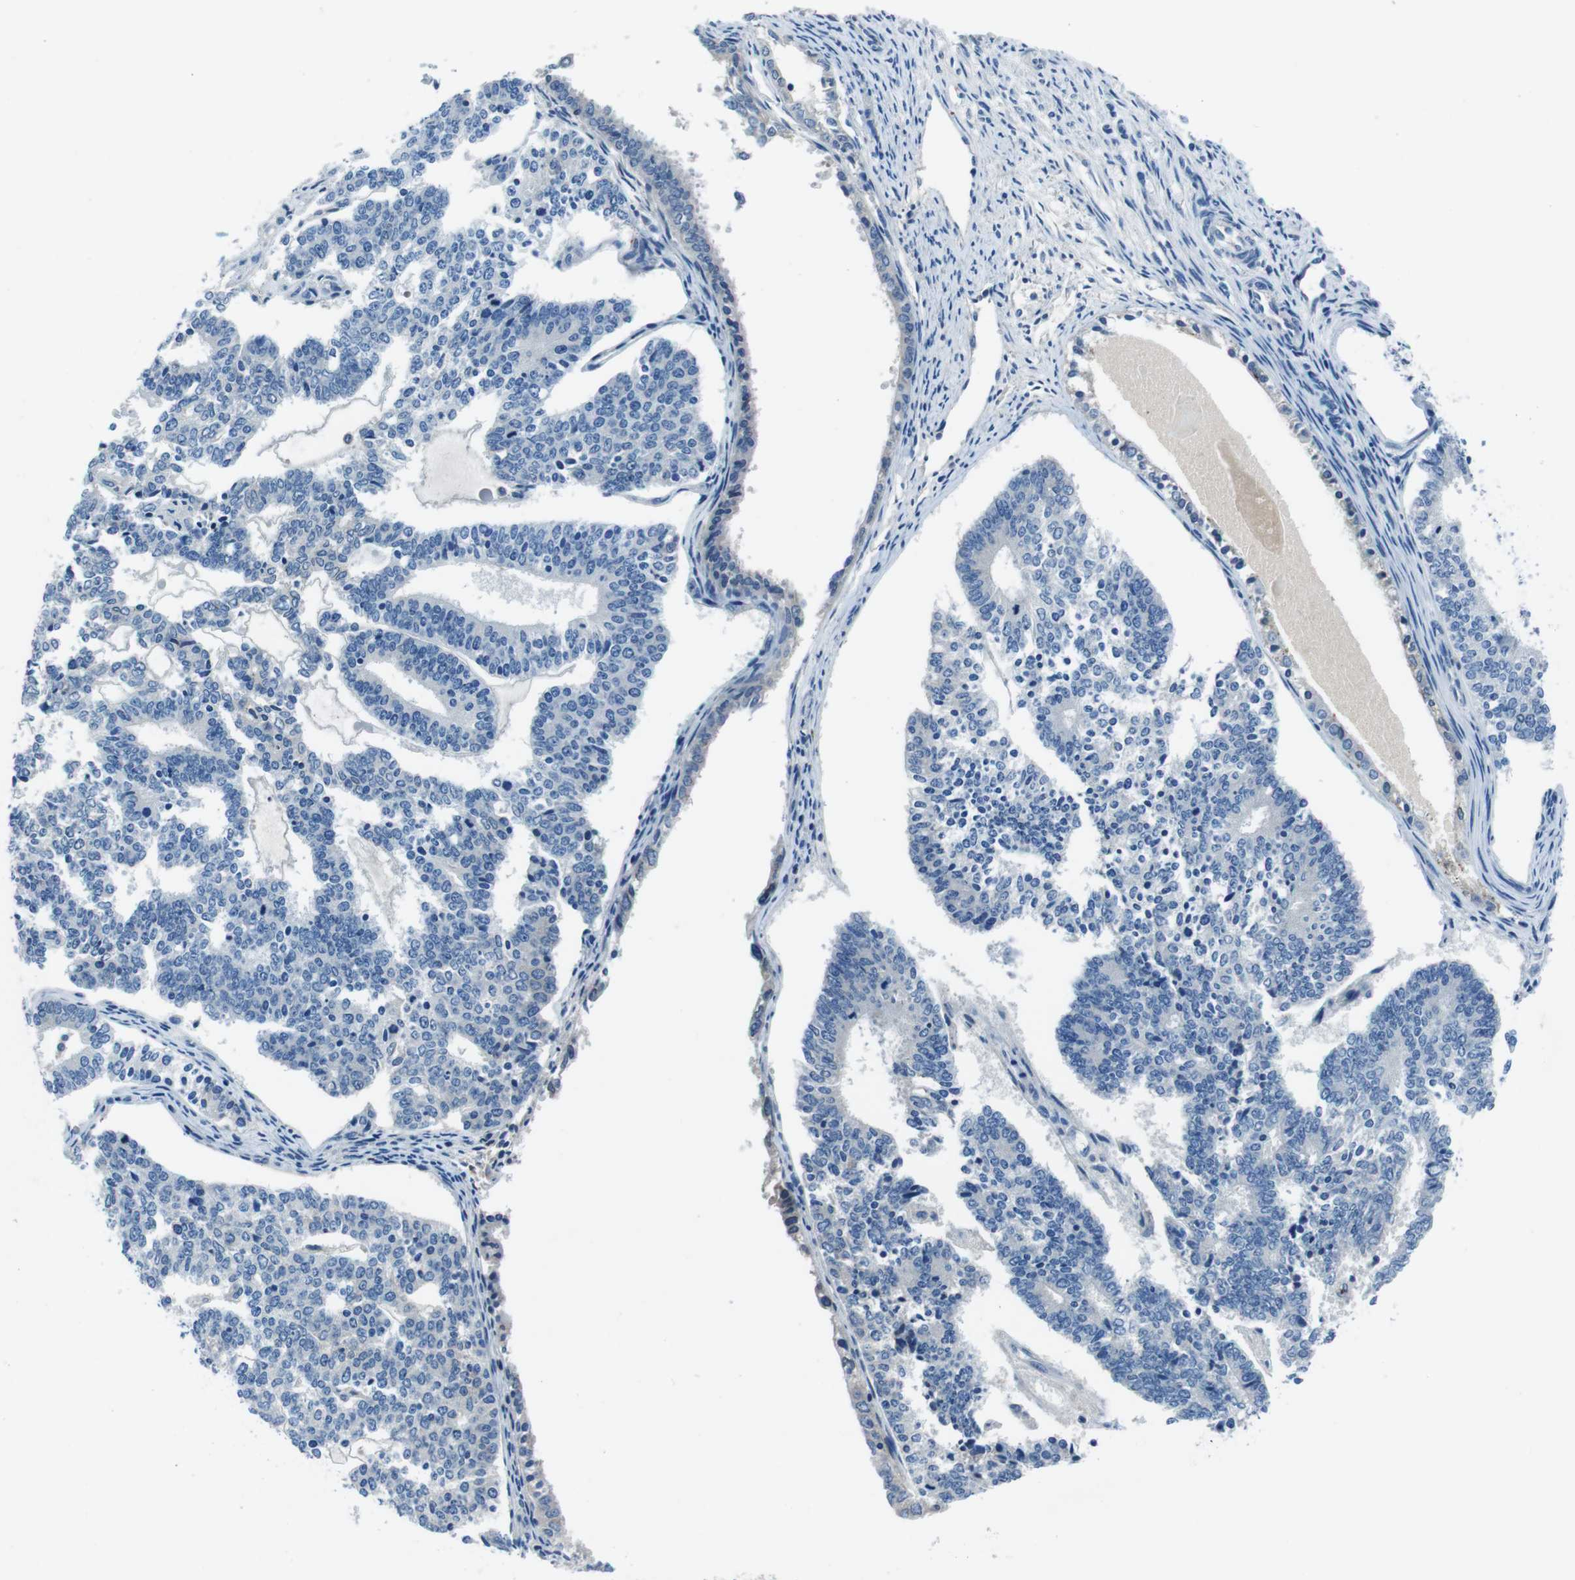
{"staining": {"intensity": "negative", "quantity": "none", "location": "none"}, "tissue": "endometrial cancer", "cell_type": "Tumor cells", "image_type": "cancer", "snomed": [{"axis": "morphology", "description": "Adenocarcinoma, NOS"}, {"axis": "topography", "description": "Endometrium"}], "caption": "Tumor cells show no significant positivity in adenocarcinoma (endometrial). (Brightfield microscopy of DAB IHC at high magnification).", "gene": "TULP3", "patient": {"sex": "female", "age": 70}}